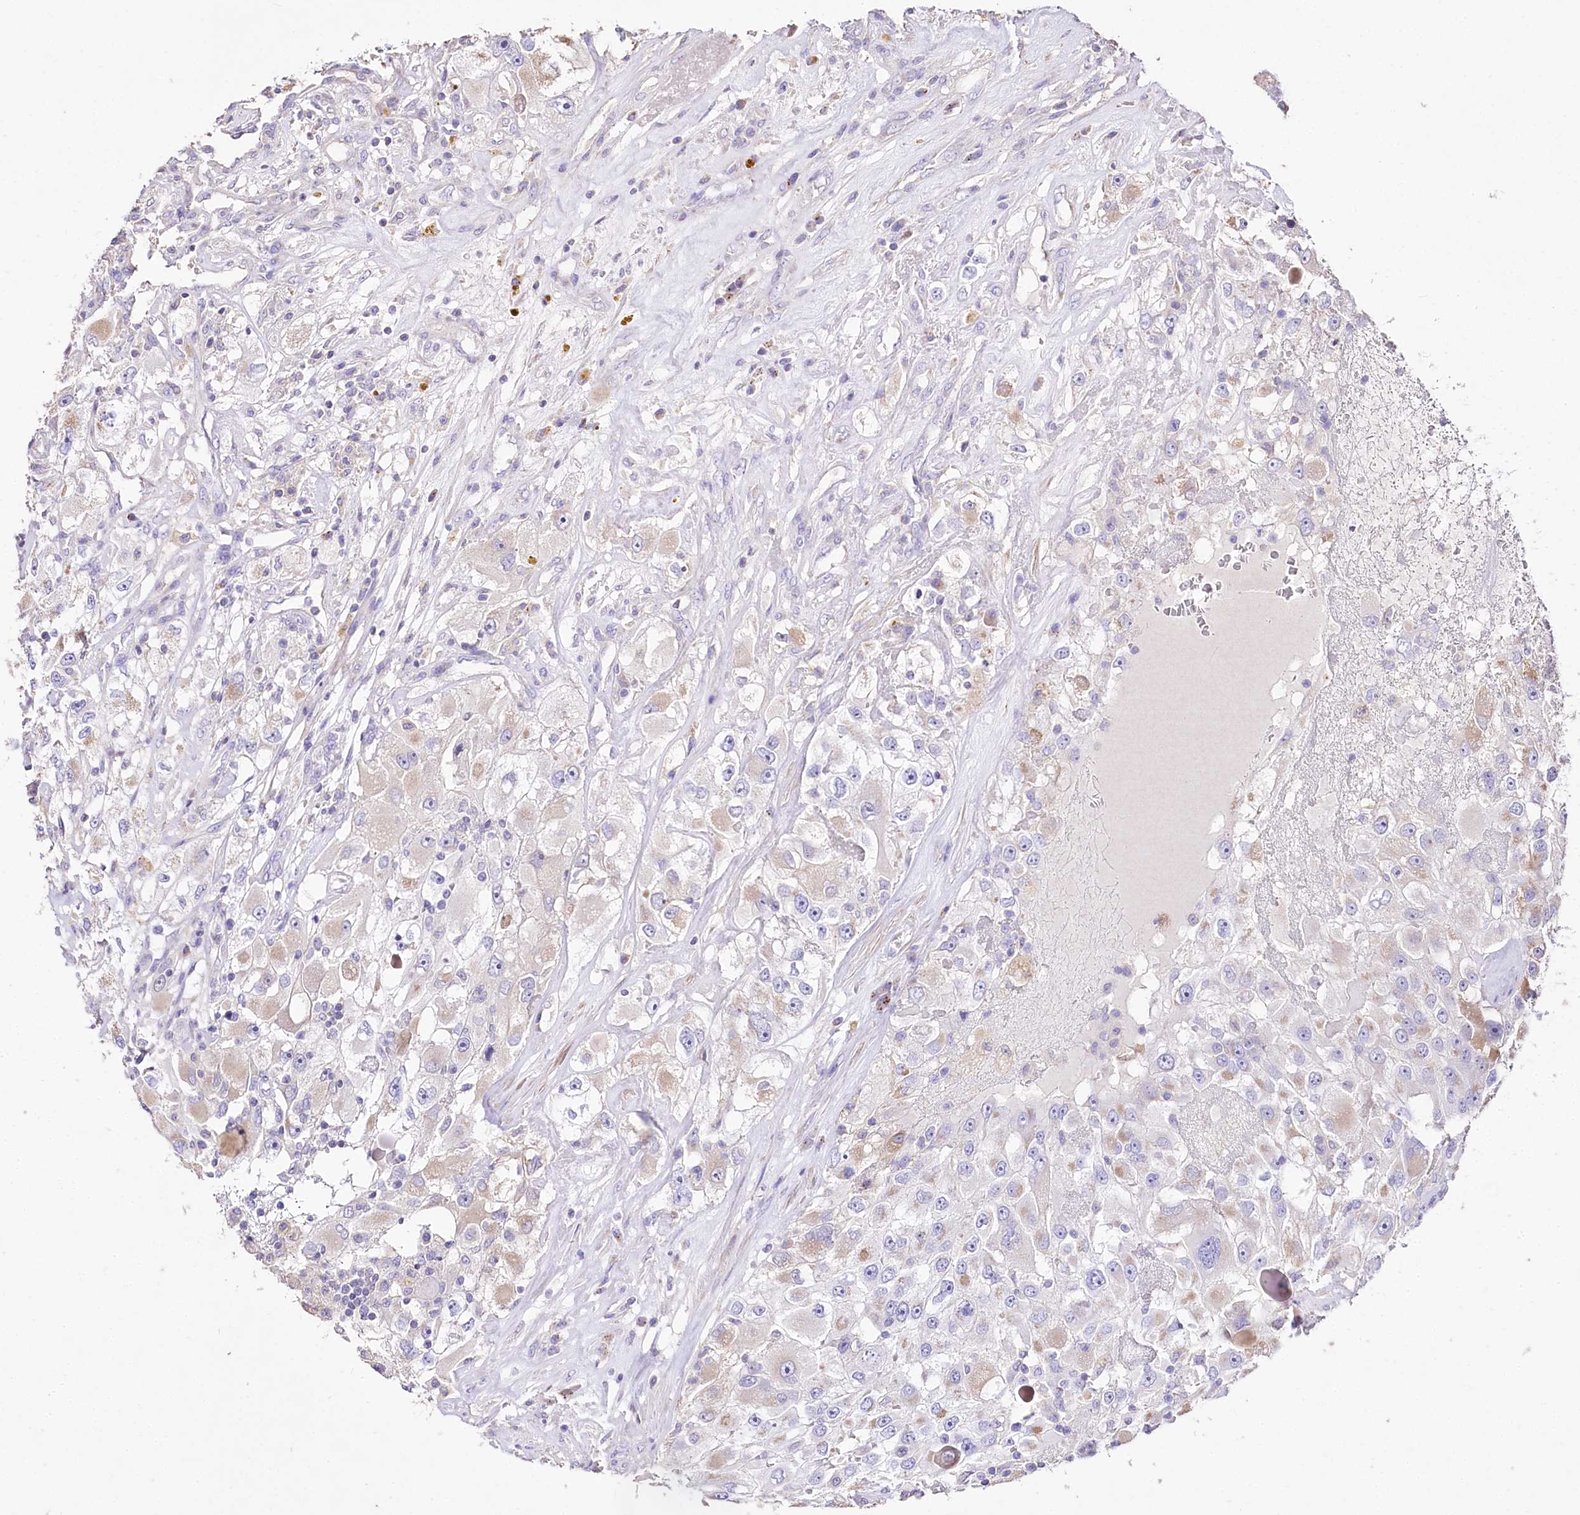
{"staining": {"intensity": "weak", "quantity": "<25%", "location": "cytoplasmic/membranous"}, "tissue": "renal cancer", "cell_type": "Tumor cells", "image_type": "cancer", "snomed": [{"axis": "morphology", "description": "Adenocarcinoma, NOS"}, {"axis": "topography", "description": "Kidney"}], "caption": "DAB immunohistochemical staining of renal cancer (adenocarcinoma) reveals no significant staining in tumor cells.", "gene": "PTER", "patient": {"sex": "female", "age": 52}}